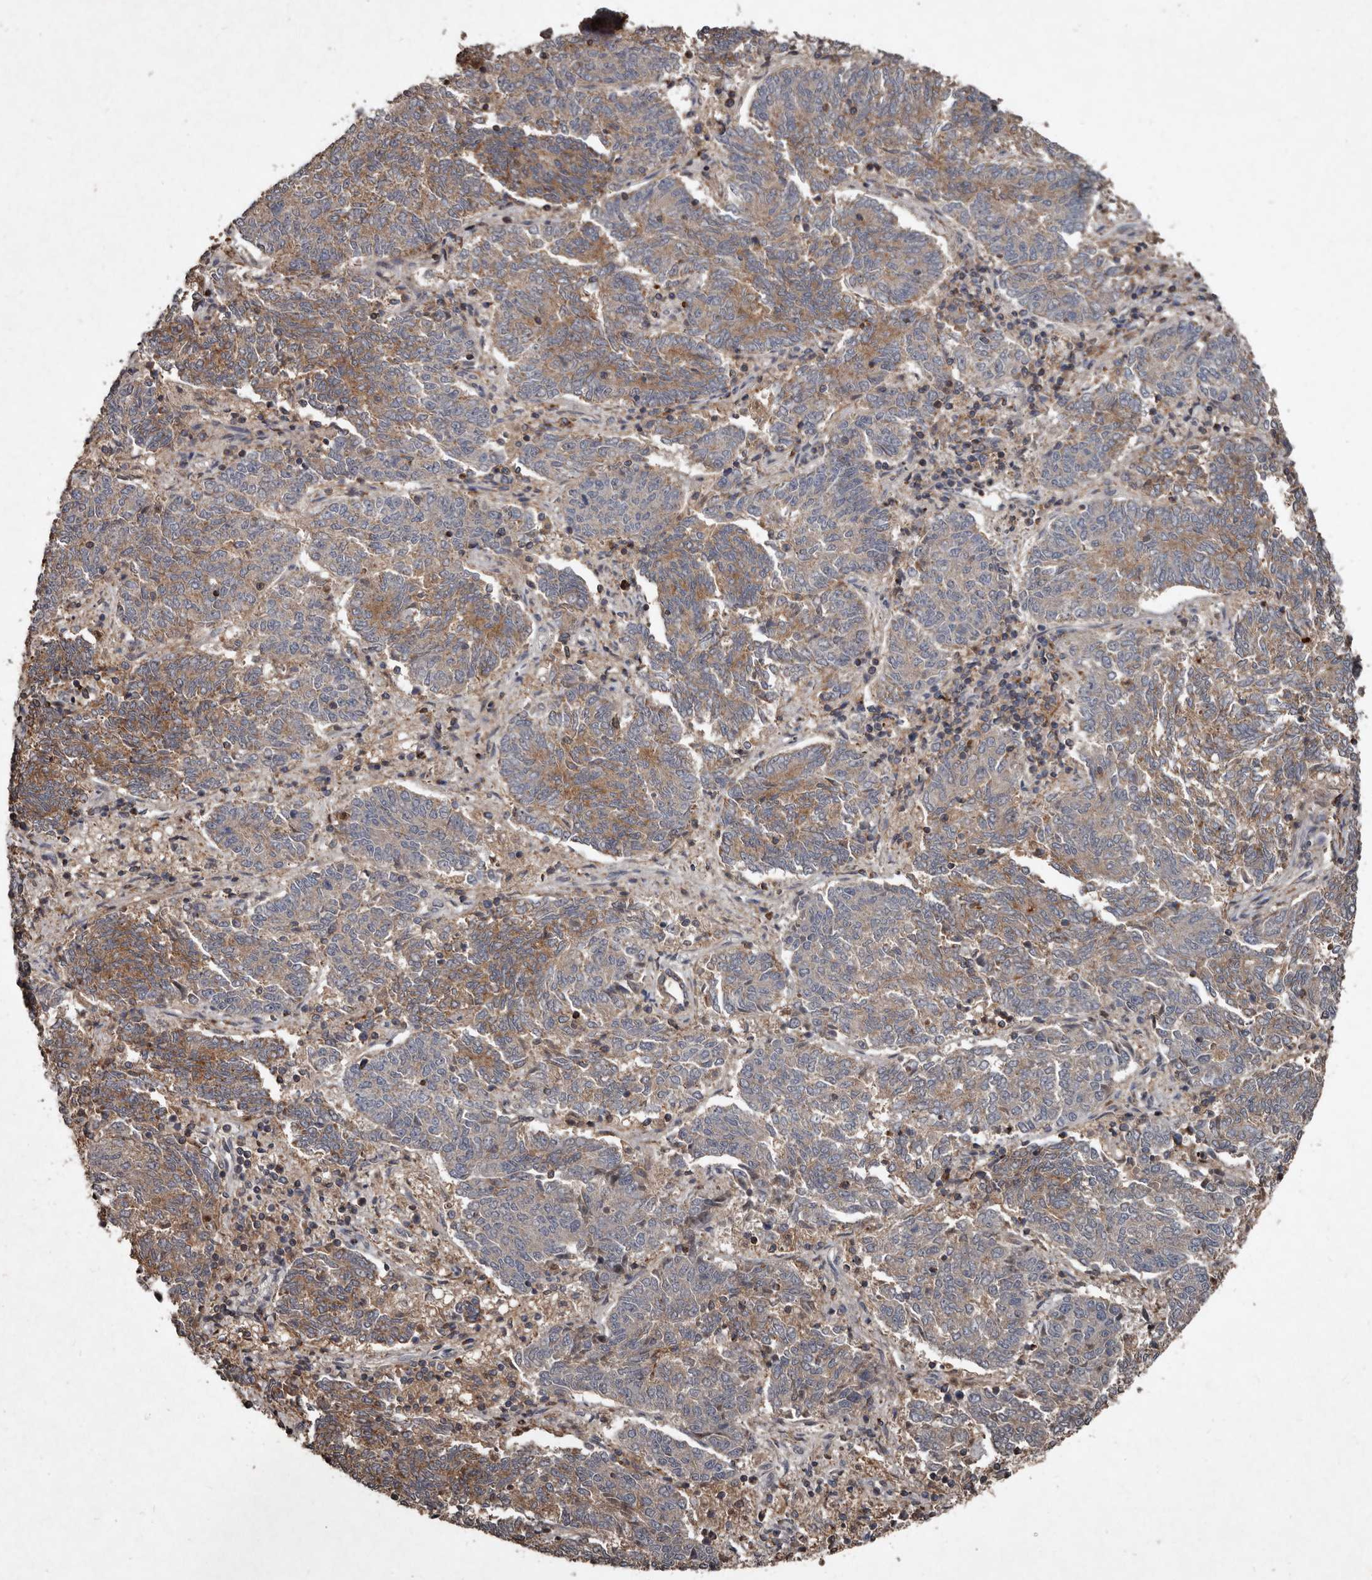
{"staining": {"intensity": "moderate", "quantity": "25%-75%", "location": "cytoplasmic/membranous"}, "tissue": "endometrial cancer", "cell_type": "Tumor cells", "image_type": "cancer", "snomed": [{"axis": "morphology", "description": "Adenocarcinoma, NOS"}, {"axis": "topography", "description": "Endometrium"}], "caption": "Immunohistochemical staining of adenocarcinoma (endometrial) displays medium levels of moderate cytoplasmic/membranous protein staining in about 25%-75% of tumor cells. (brown staining indicates protein expression, while blue staining denotes nuclei).", "gene": "GREB1", "patient": {"sex": "female", "age": 80}}